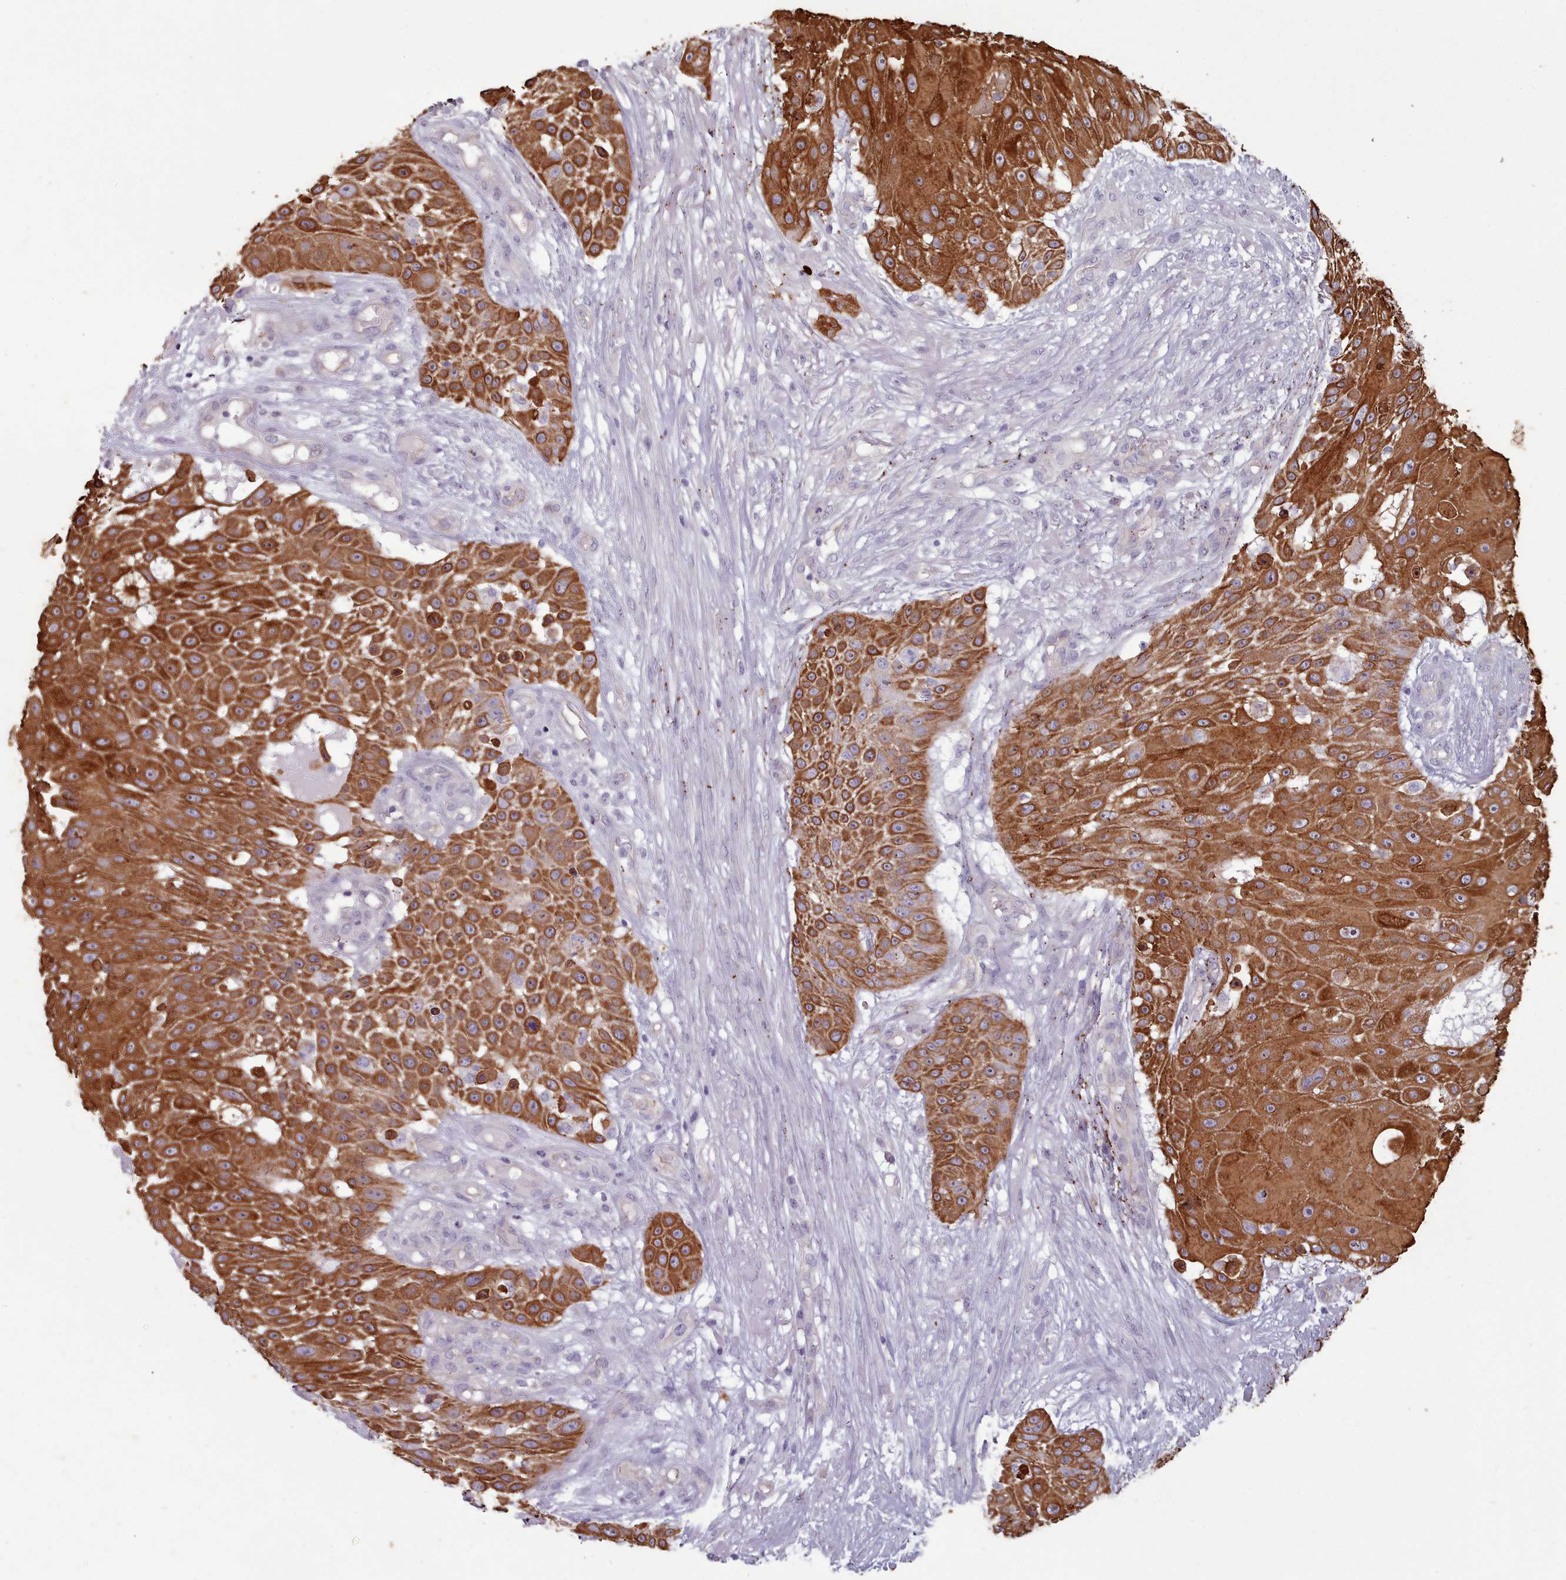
{"staining": {"intensity": "strong", "quantity": ">75%", "location": "cytoplasmic/membranous"}, "tissue": "skin cancer", "cell_type": "Tumor cells", "image_type": "cancer", "snomed": [{"axis": "morphology", "description": "Squamous cell carcinoma, NOS"}, {"axis": "topography", "description": "Skin"}], "caption": "Strong cytoplasmic/membranous protein staining is appreciated in approximately >75% of tumor cells in squamous cell carcinoma (skin). The protein of interest is shown in brown color, while the nuclei are stained blue.", "gene": "PLD4", "patient": {"sex": "female", "age": 86}}